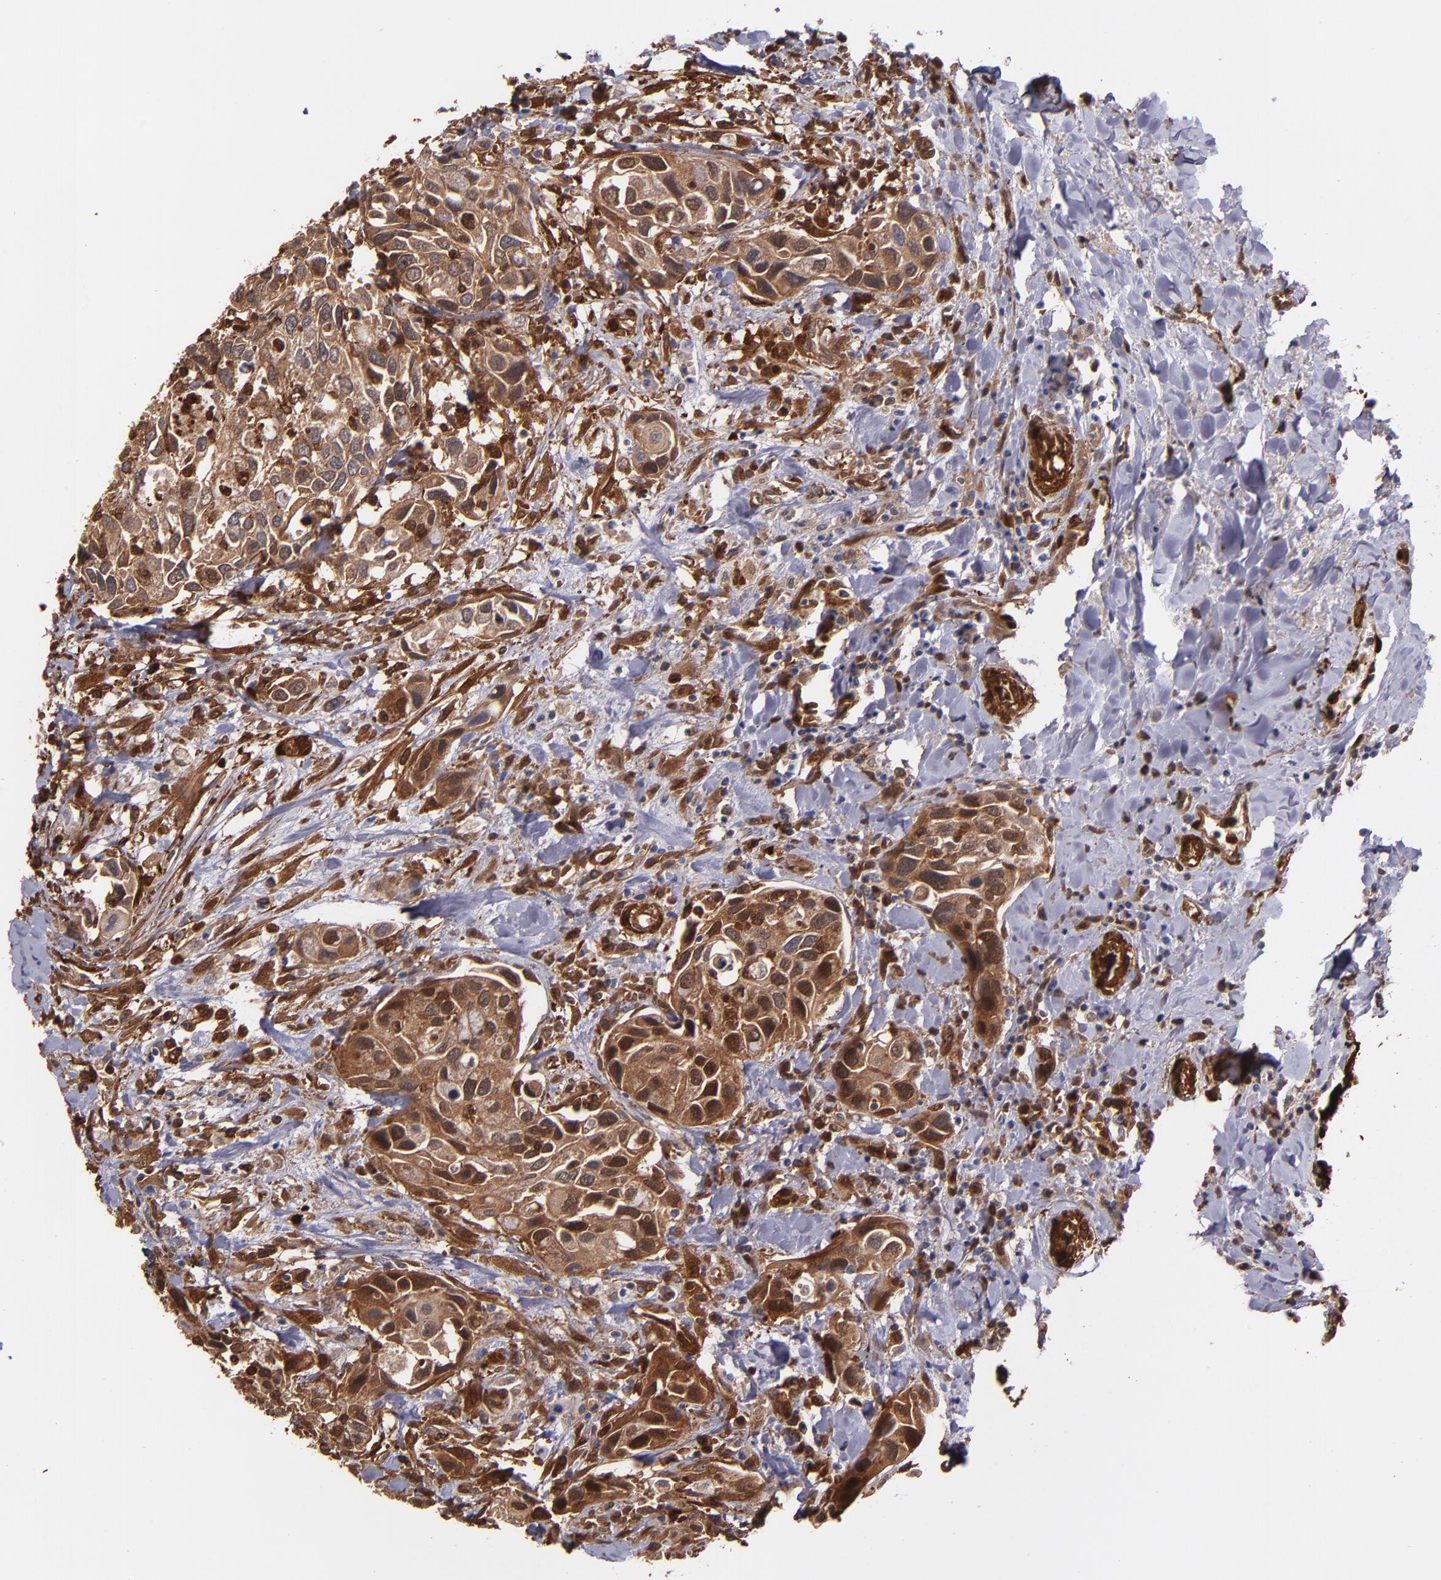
{"staining": {"intensity": "strong", "quantity": ">75%", "location": "cytoplasmic/membranous"}, "tissue": "urothelial cancer", "cell_type": "Tumor cells", "image_type": "cancer", "snomed": [{"axis": "morphology", "description": "Urothelial carcinoma, High grade"}, {"axis": "topography", "description": "Urinary bladder"}], "caption": "High-grade urothelial carcinoma stained for a protein (brown) shows strong cytoplasmic/membranous positive staining in approximately >75% of tumor cells.", "gene": "VCL", "patient": {"sex": "male", "age": 66}}